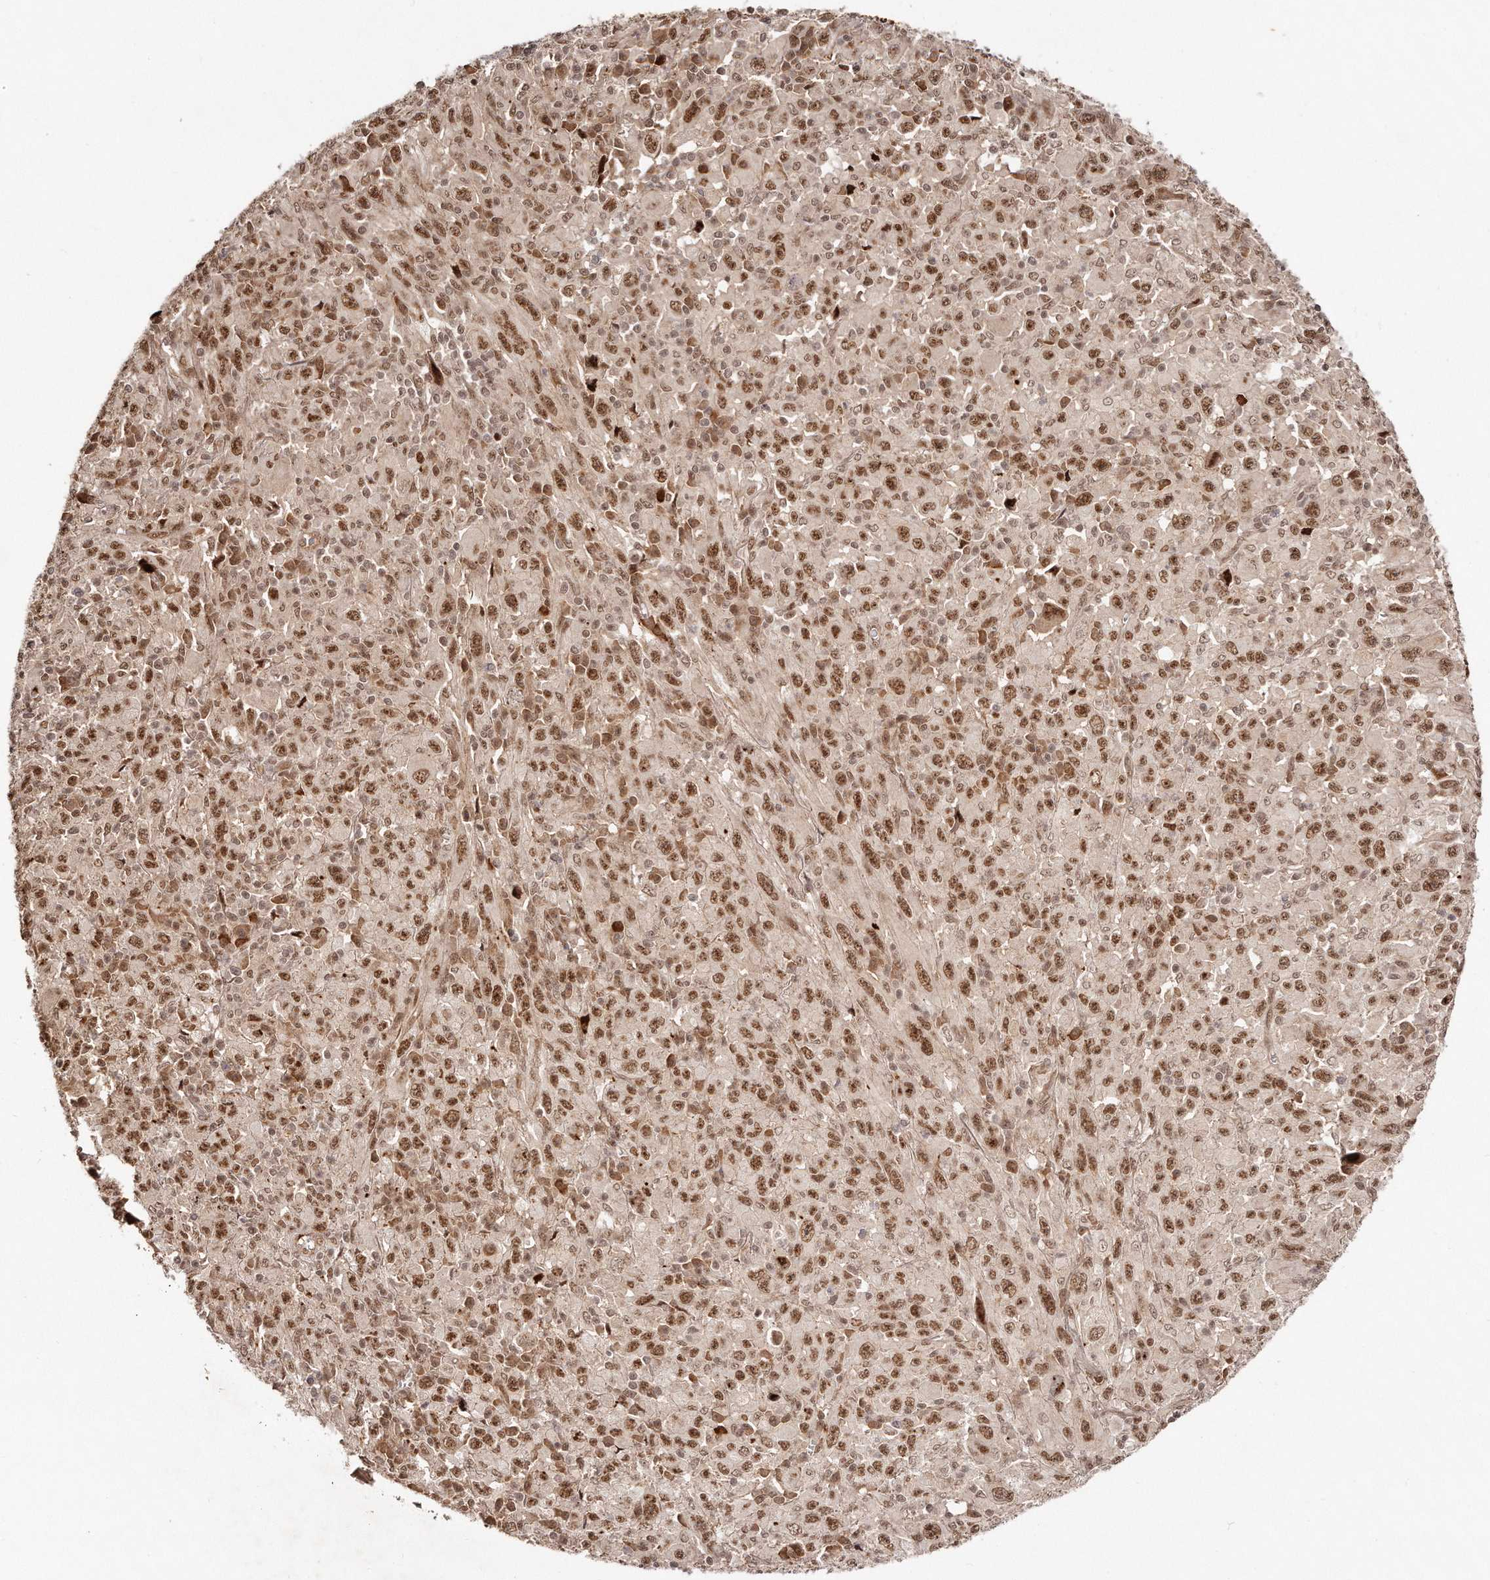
{"staining": {"intensity": "moderate", "quantity": ">75%", "location": "nuclear"}, "tissue": "melanoma", "cell_type": "Tumor cells", "image_type": "cancer", "snomed": [{"axis": "morphology", "description": "Malignant melanoma, Metastatic site"}, {"axis": "topography", "description": "Skin"}], "caption": "DAB immunohistochemical staining of human melanoma reveals moderate nuclear protein positivity in about >75% of tumor cells.", "gene": "SOX4", "patient": {"sex": "female", "age": 56}}